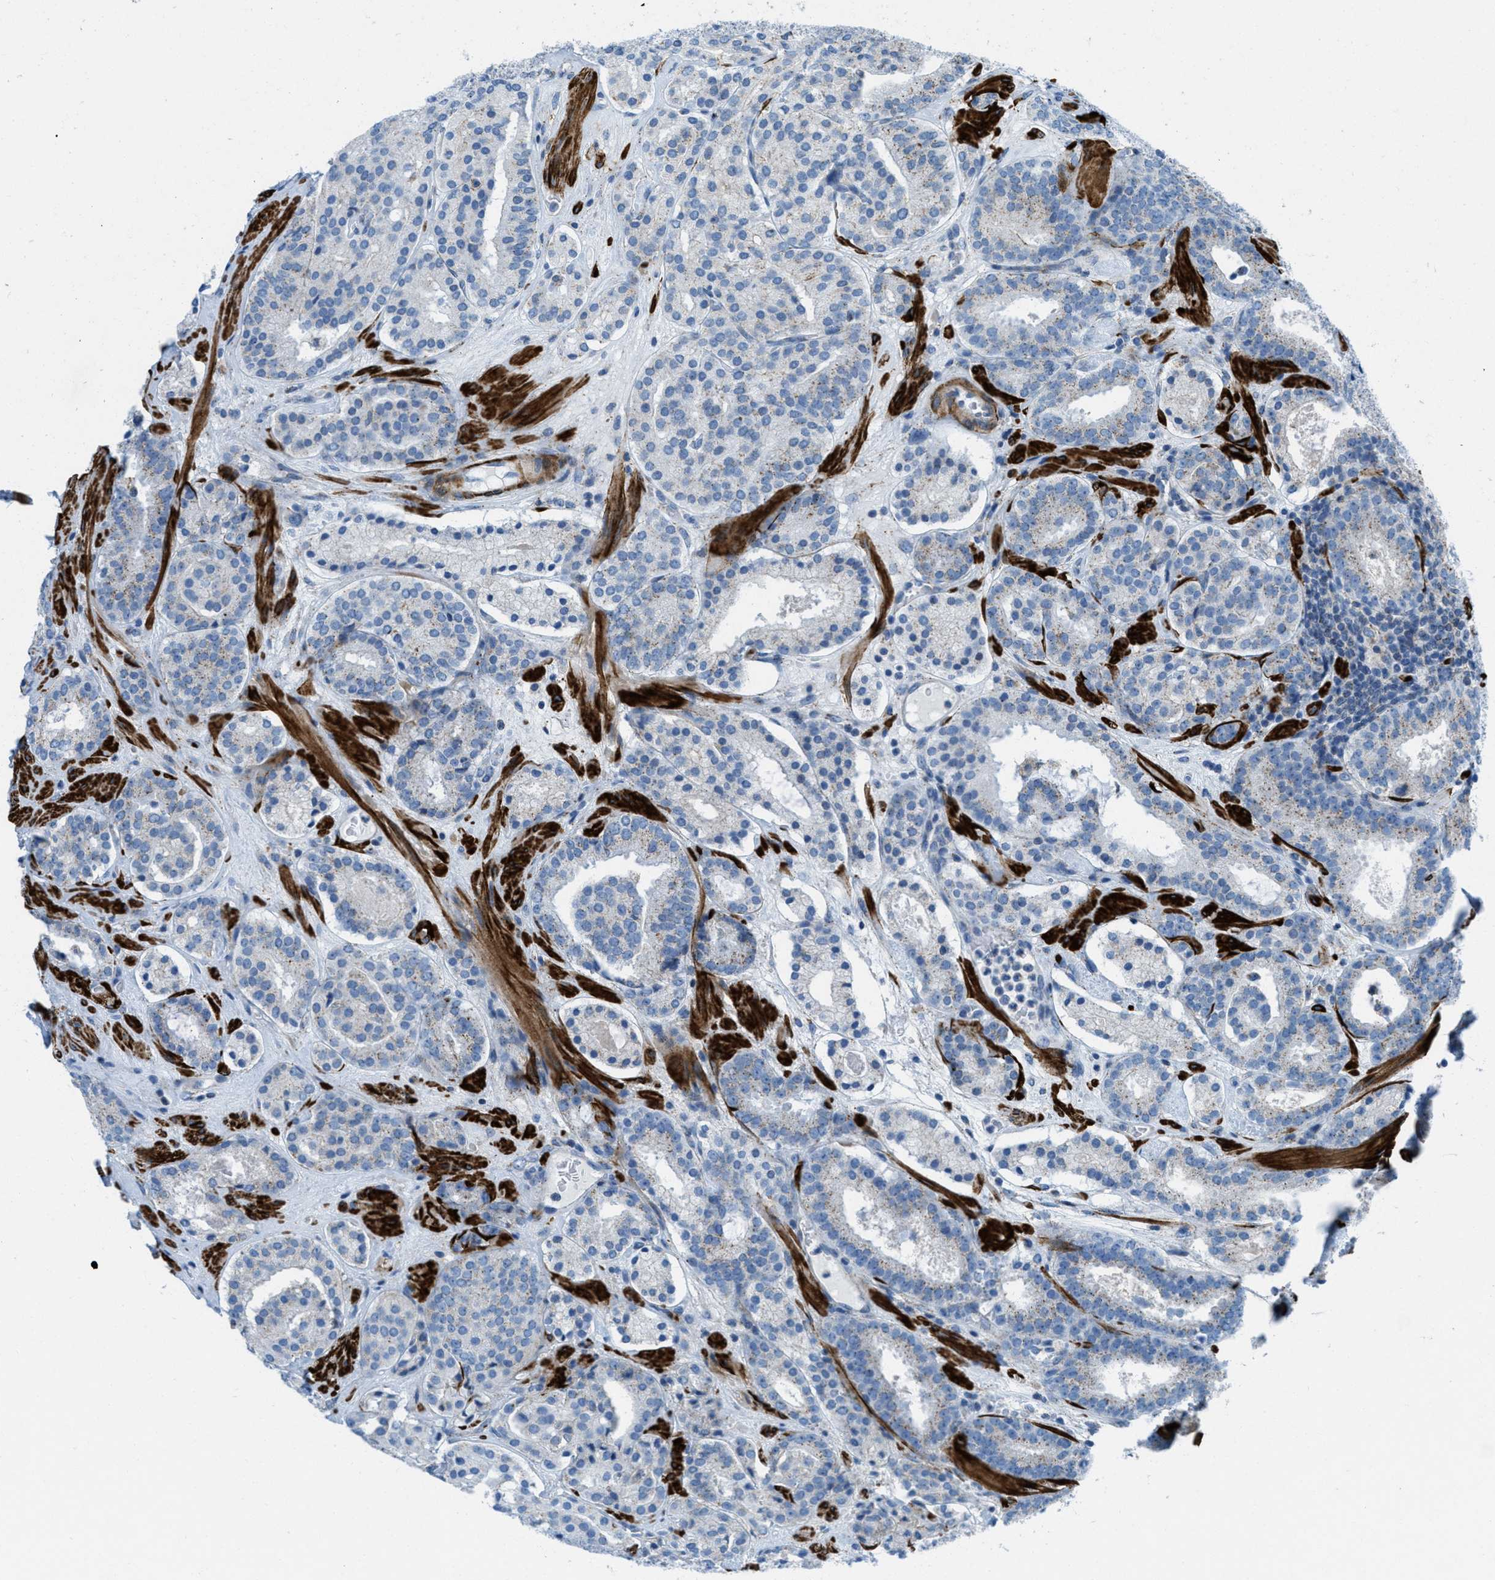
{"staining": {"intensity": "weak", "quantity": "<25%", "location": "cytoplasmic/membranous"}, "tissue": "prostate cancer", "cell_type": "Tumor cells", "image_type": "cancer", "snomed": [{"axis": "morphology", "description": "Adenocarcinoma, Low grade"}, {"axis": "topography", "description": "Prostate"}], "caption": "Immunohistochemistry (IHC) histopathology image of neoplastic tissue: prostate cancer (low-grade adenocarcinoma) stained with DAB (3,3'-diaminobenzidine) exhibits no significant protein staining in tumor cells.", "gene": "MFSD13A", "patient": {"sex": "male", "age": 69}}